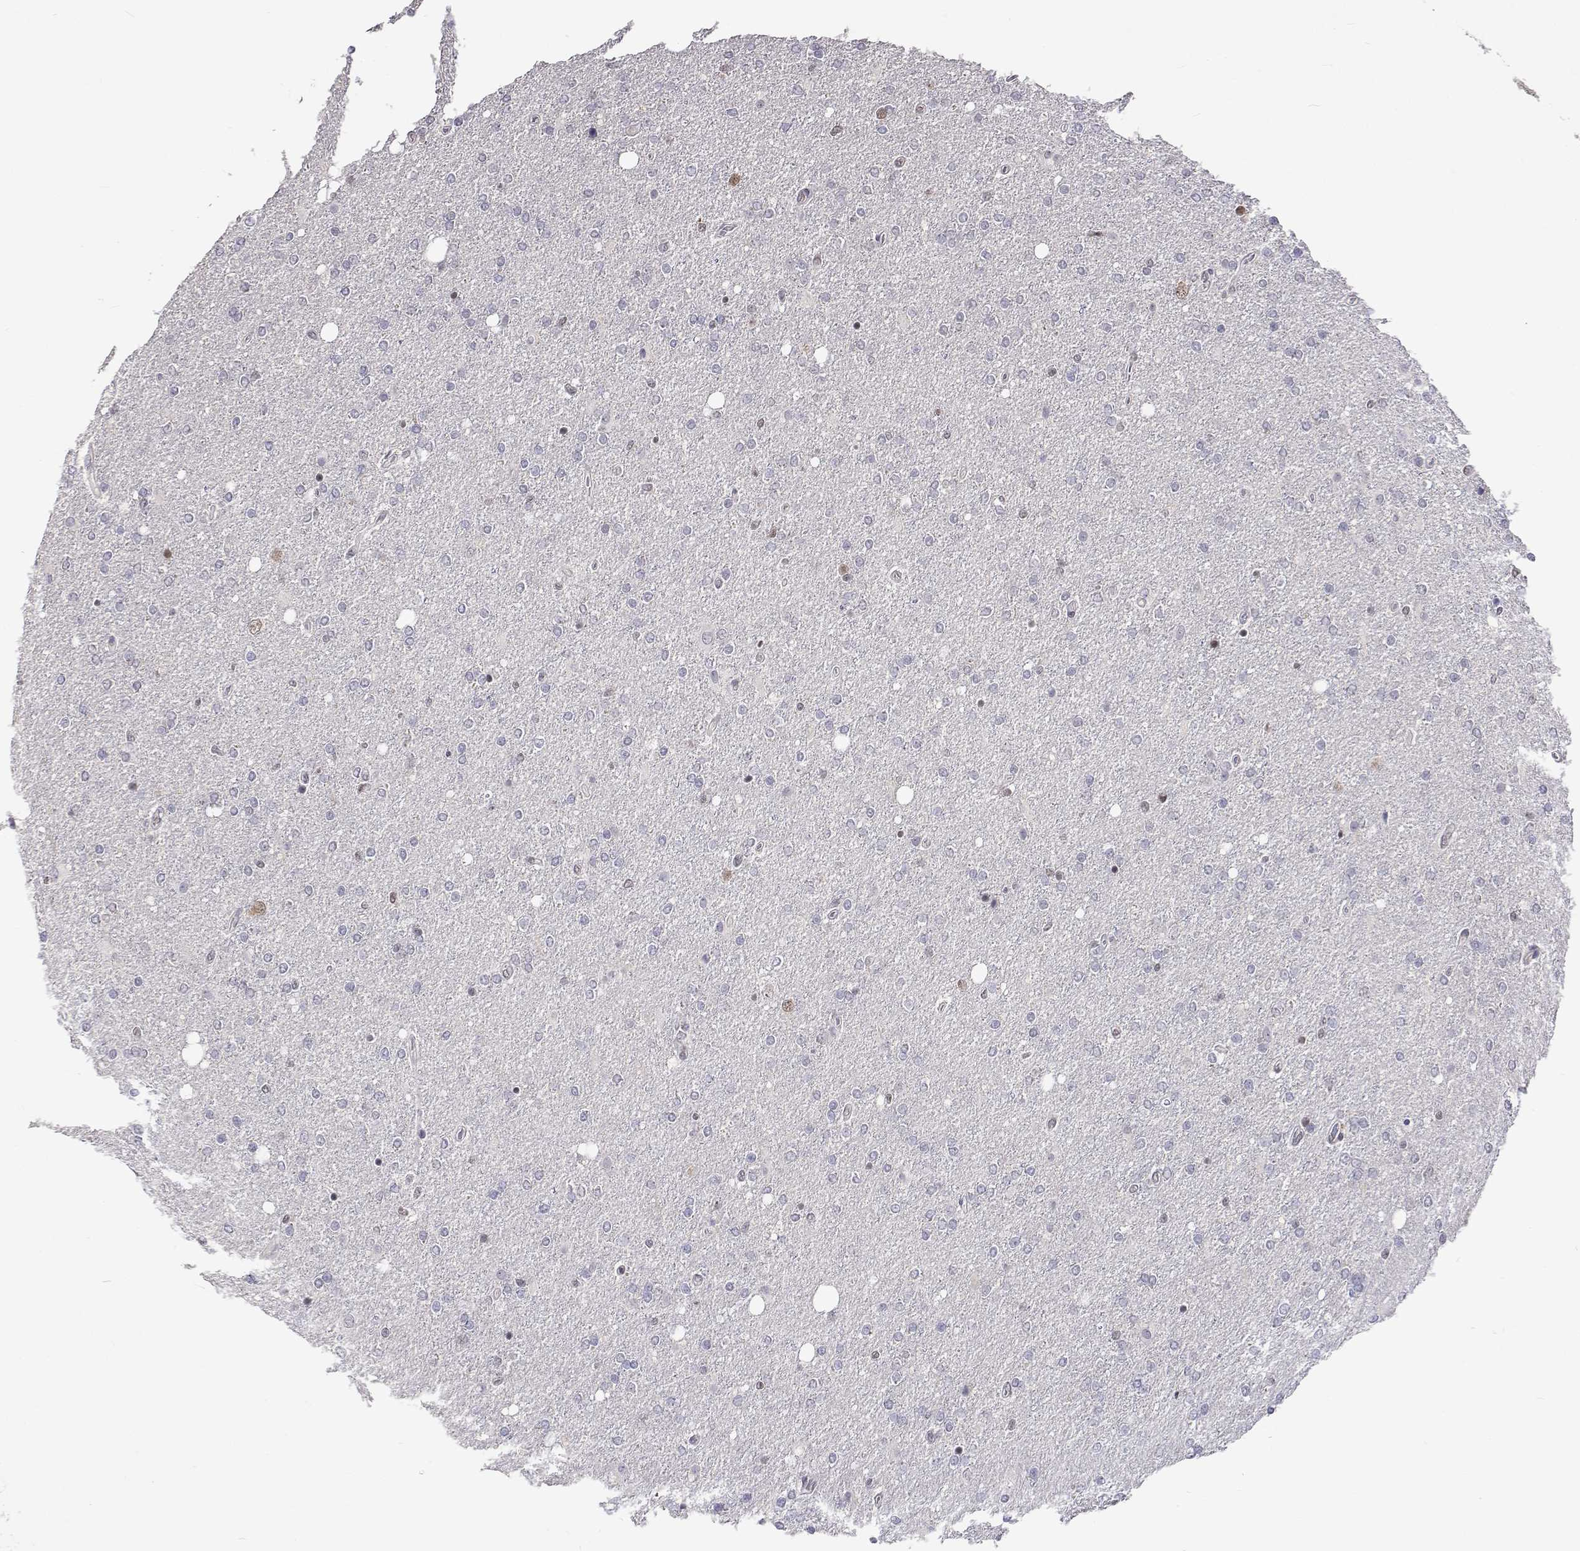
{"staining": {"intensity": "negative", "quantity": "none", "location": "none"}, "tissue": "glioma", "cell_type": "Tumor cells", "image_type": "cancer", "snomed": [{"axis": "morphology", "description": "Glioma, malignant, High grade"}, {"axis": "topography", "description": "Cerebral cortex"}], "caption": "Human glioma stained for a protein using immunohistochemistry exhibits no expression in tumor cells.", "gene": "HNRNPA0", "patient": {"sex": "male", "age": 70}}